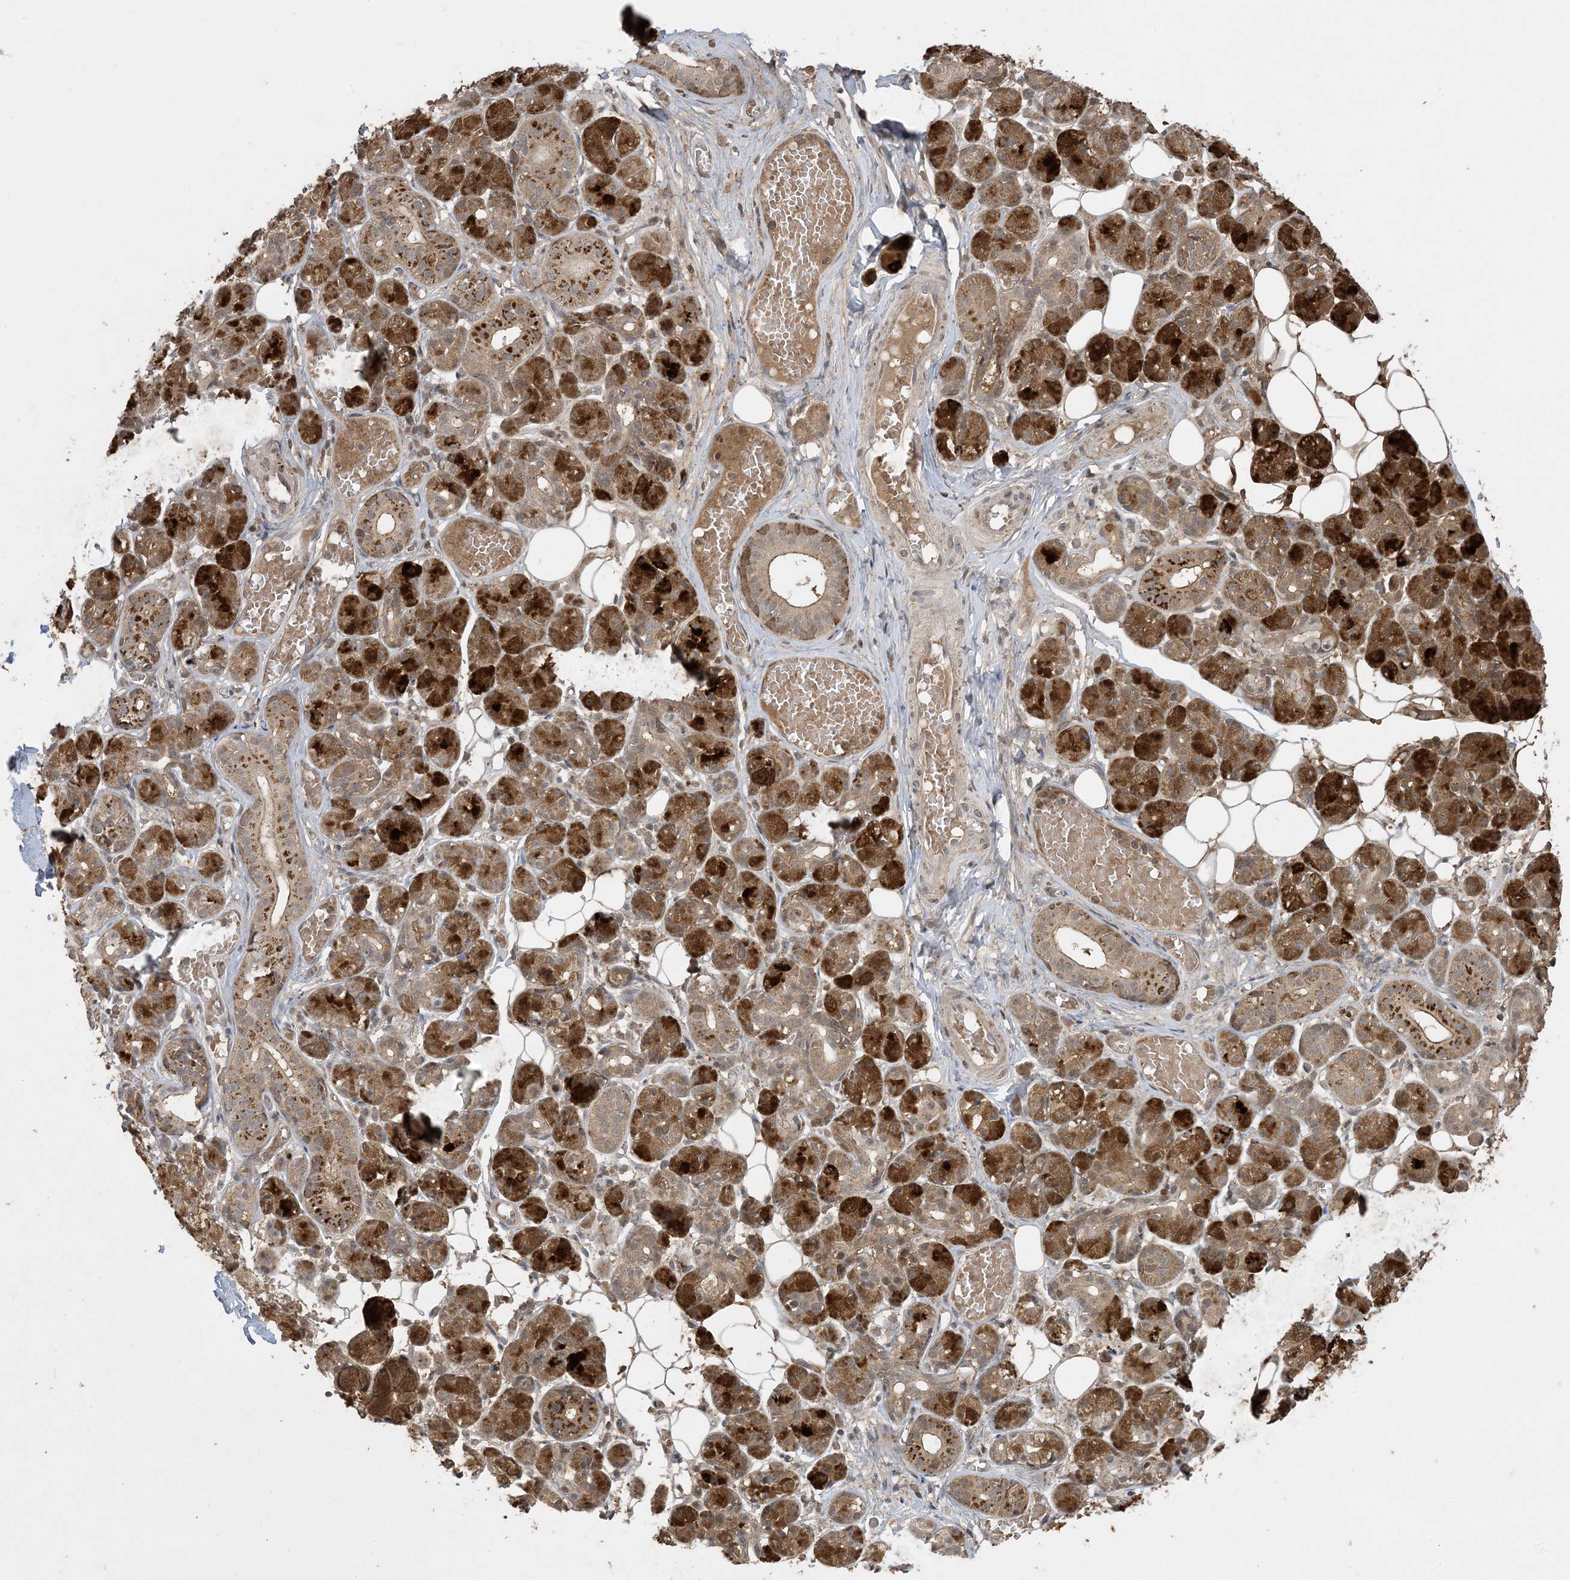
{"staining": {"intensity": "strong", "quantity": "25%-75%", "location": "cytoplasmic/membranous"}, "tissue": "salivary gland", "cell_type": "Glandular cells", "image_type": "normal", "snomed": [{"axis": "morphology", "description": "Normal tissue, NOS"}, {"axis": "topography", "description": "Salivary gland"}], "caption": "Salivary gland was stained to show a protein in brown. There is high levels of strong cytoplasmic/membranous expression in approximately 25%-75% of glandular cells. Using DAB (3,3'-diaminobenzidine) (brown) and hematoxylin (blue) stains, captured at high magnification using brightfield microscopy.", "gene": "EFCAB8", "patient": {"sex": "male", "age": 63}}